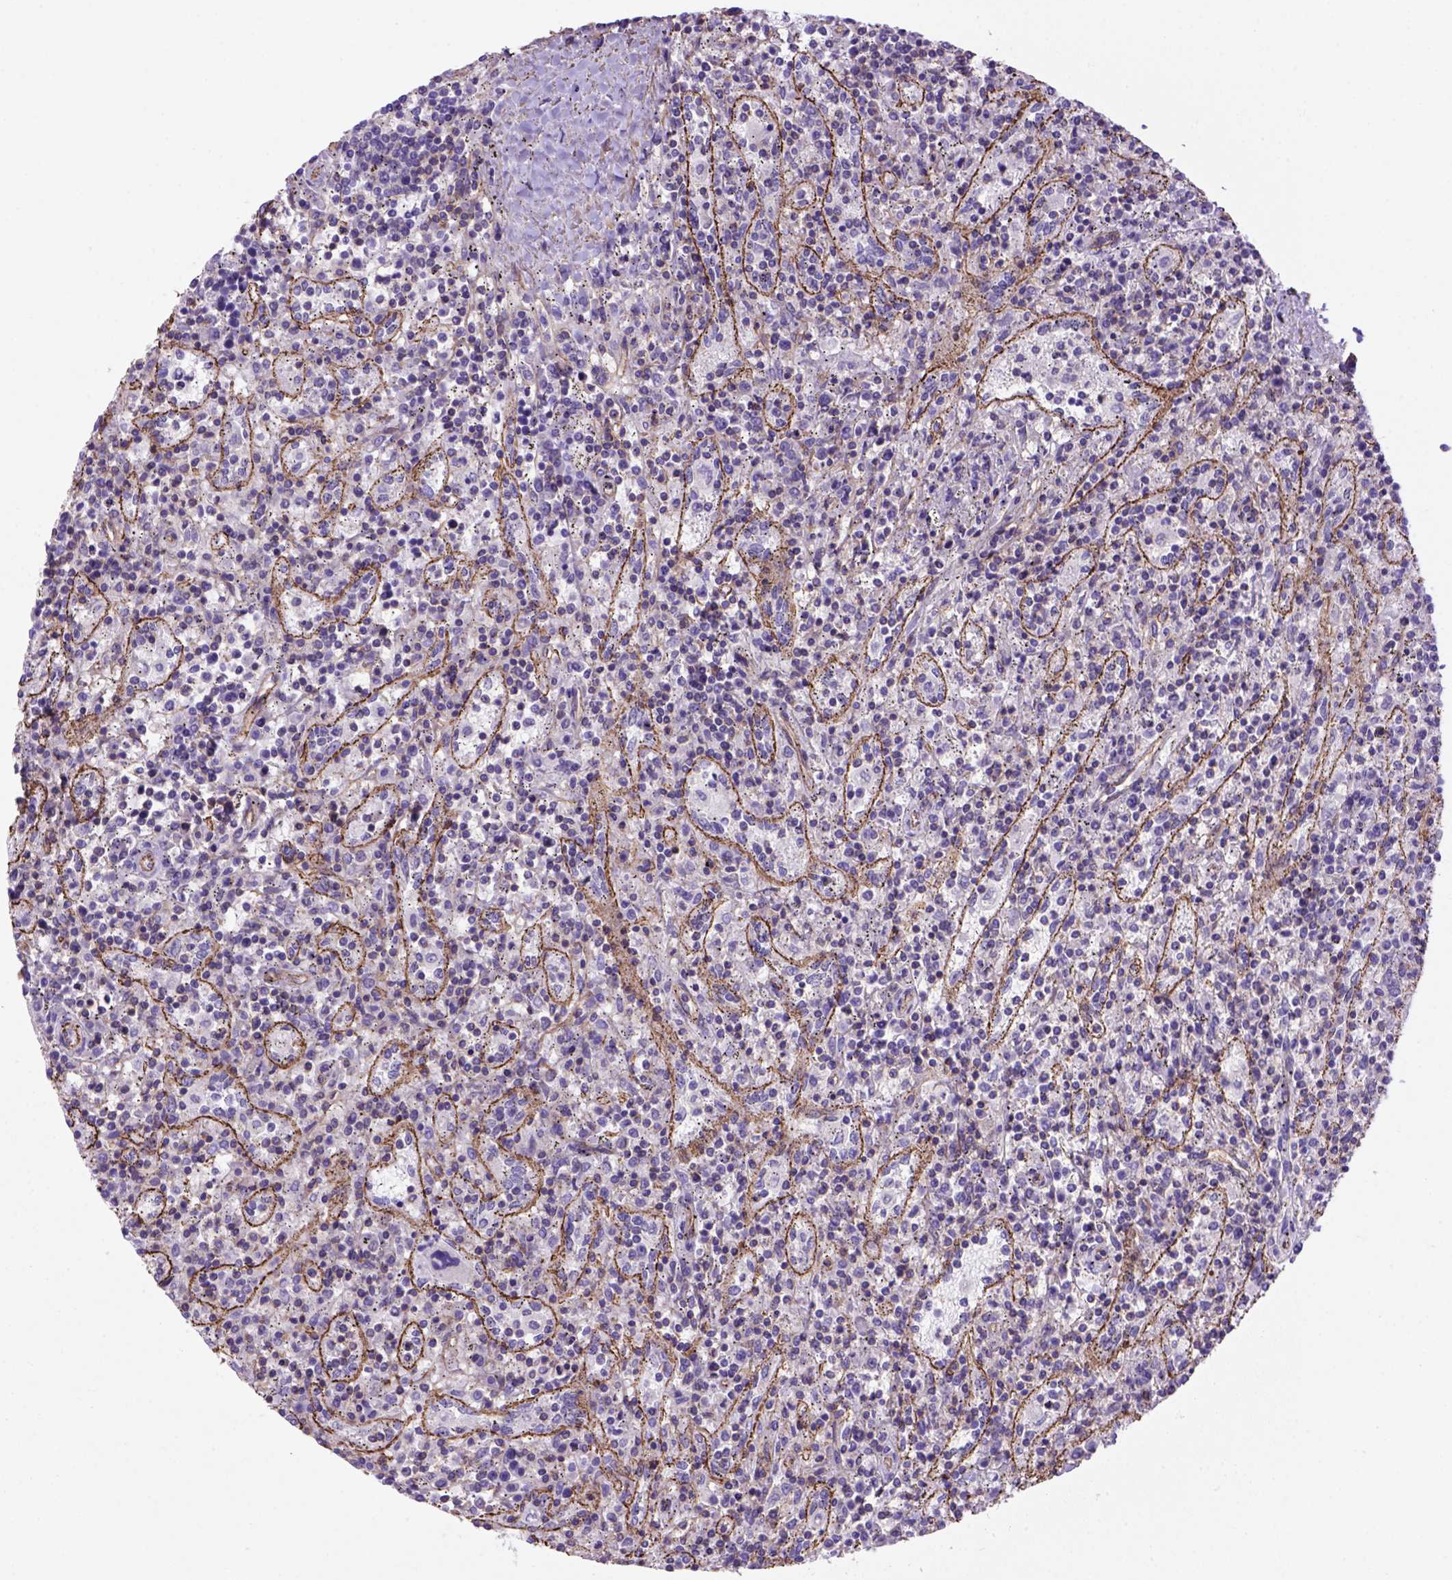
{"staining": {"intensity": "negative", "quantity": "none", "location": "none"}, "tissue": "lymphoma", "cell_type": "Tumor cells", "image_type": "cancer", "snomed": [{"axis": "morphology", "description": "Malignant lymphoma, non-Hodgkin's type, Low grade"}, {"axis": "topography", "description": "Spleen"}], "caption": "A high-resolution photomicrograph shows IHC staining of lymphoma, which demonstrates no significant positivity in tumor cells.", "gene": "PEX12", "patient": {"sex": "male", "age": 62}}